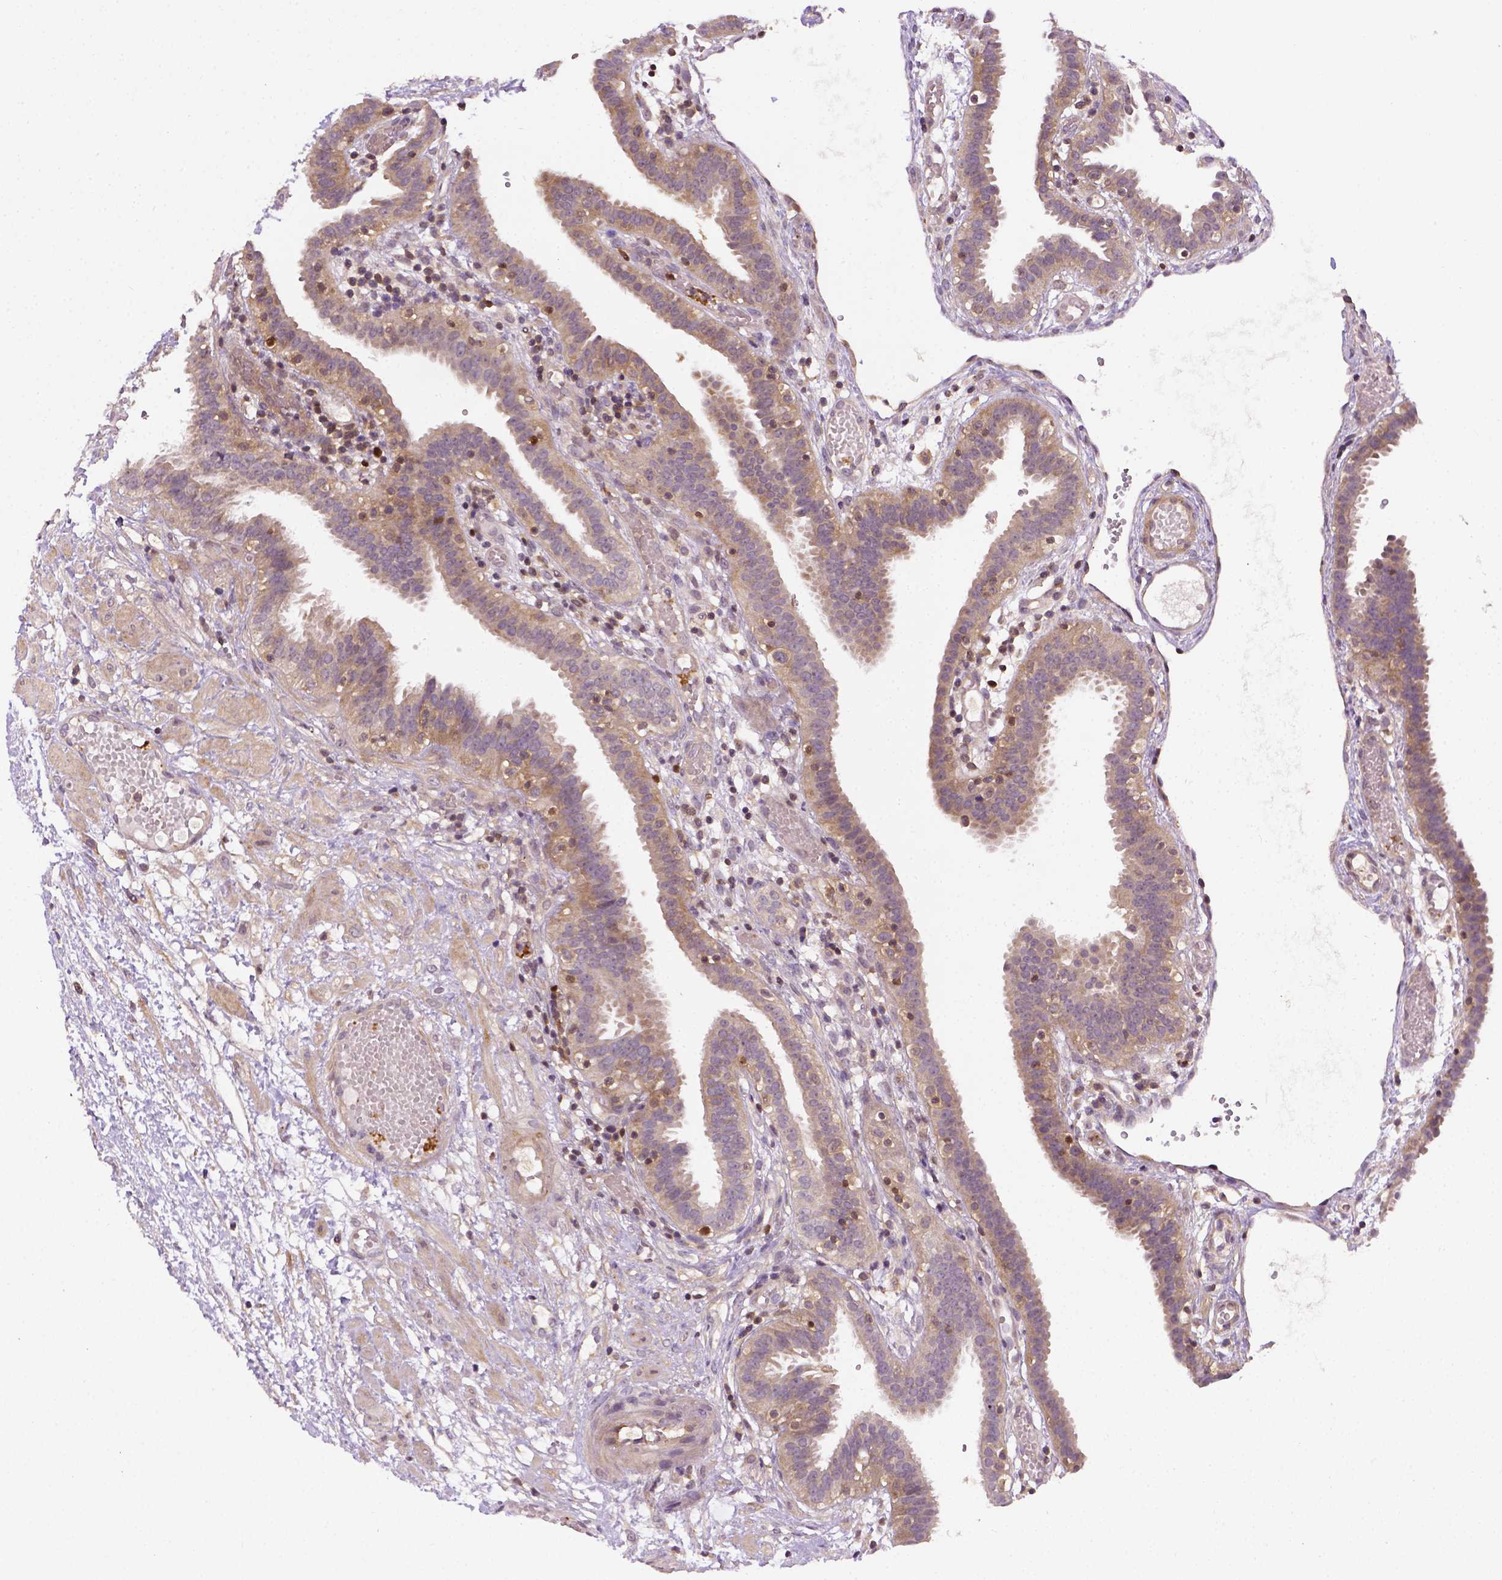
{"staining": {"intensity": "weak", "quantity": "<25%", "location": "cytoplasmic/membranous"}, "tissue": "fallopian tube", "cell_type": "Glandular cells", "image_type": "normal", "snomed": [{"axis": "morphology", "description": "Normal tissue, NOS"}, {"axis": "topography", "description": "Fallopian tube"}], "caption": "Glandular cells show no significant protein expression in benign fallopian tube.", "gene": "MATK", "patient": {"sex": "female", "age": 37}}